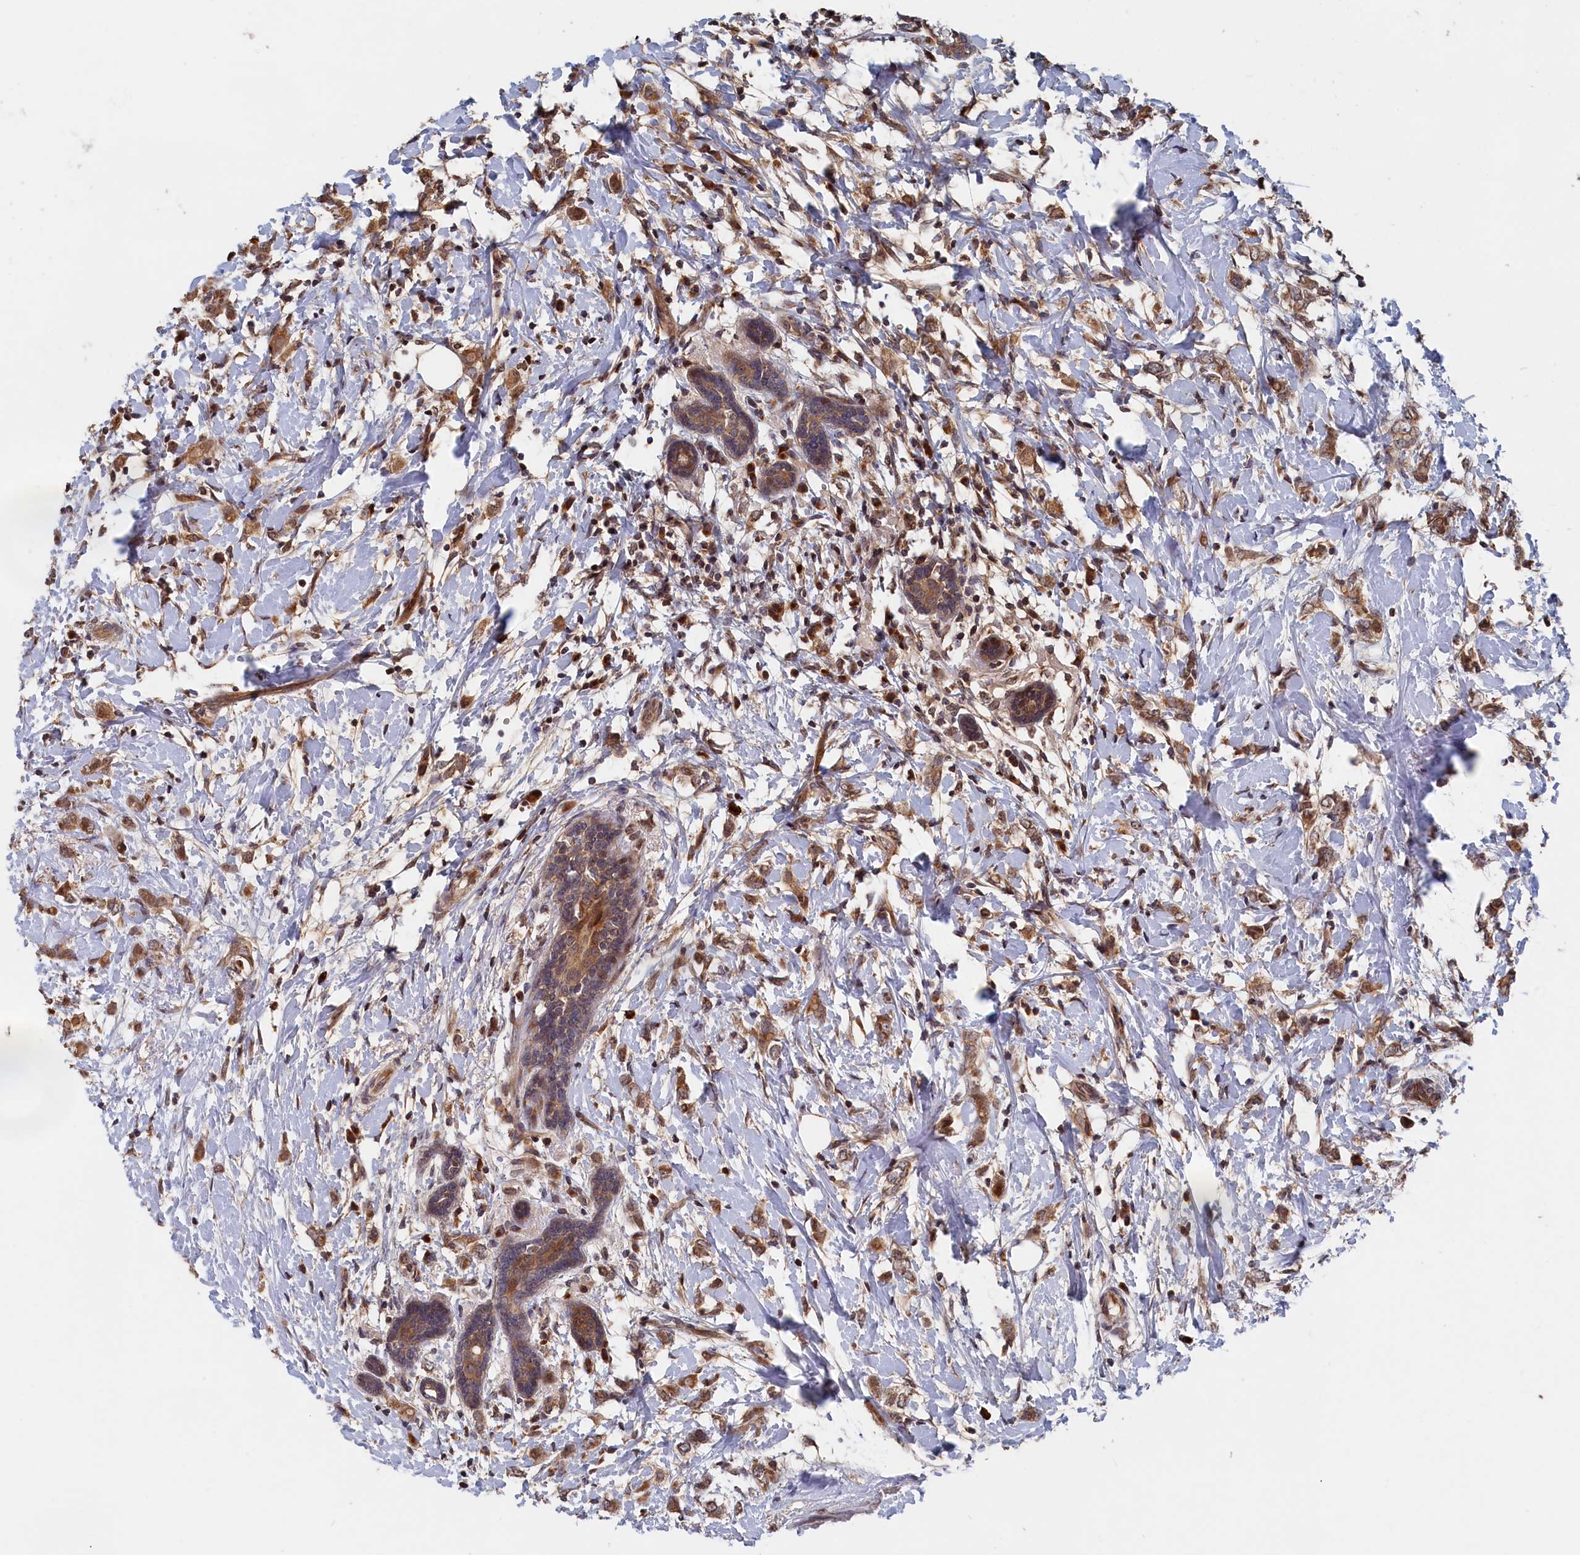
{"staining": {"intensity": "moderate", "quantity": ">75%", "location": "cytoplasmic/membranous"}, "tissue": "breast cancer", "cell_type": "Tumor cells", "image_type": "cancer", "snomed": [{"axis": "morphology", "description": "Normal tissue, NOS"}, {"axis": "morphology", "description": "Lobular carcinoma"}, {"axis": "topography", "description": "Breast"}], "caption": "Immunohistochemical staining of lobular carcinoma (breast) reveals medium levels of moderate cytoplasmic/membranous positivity in approximately >75% of tumor cells.", "gene": "TRAPPC2L", "patient": {"sex": "female", "age": 47}}